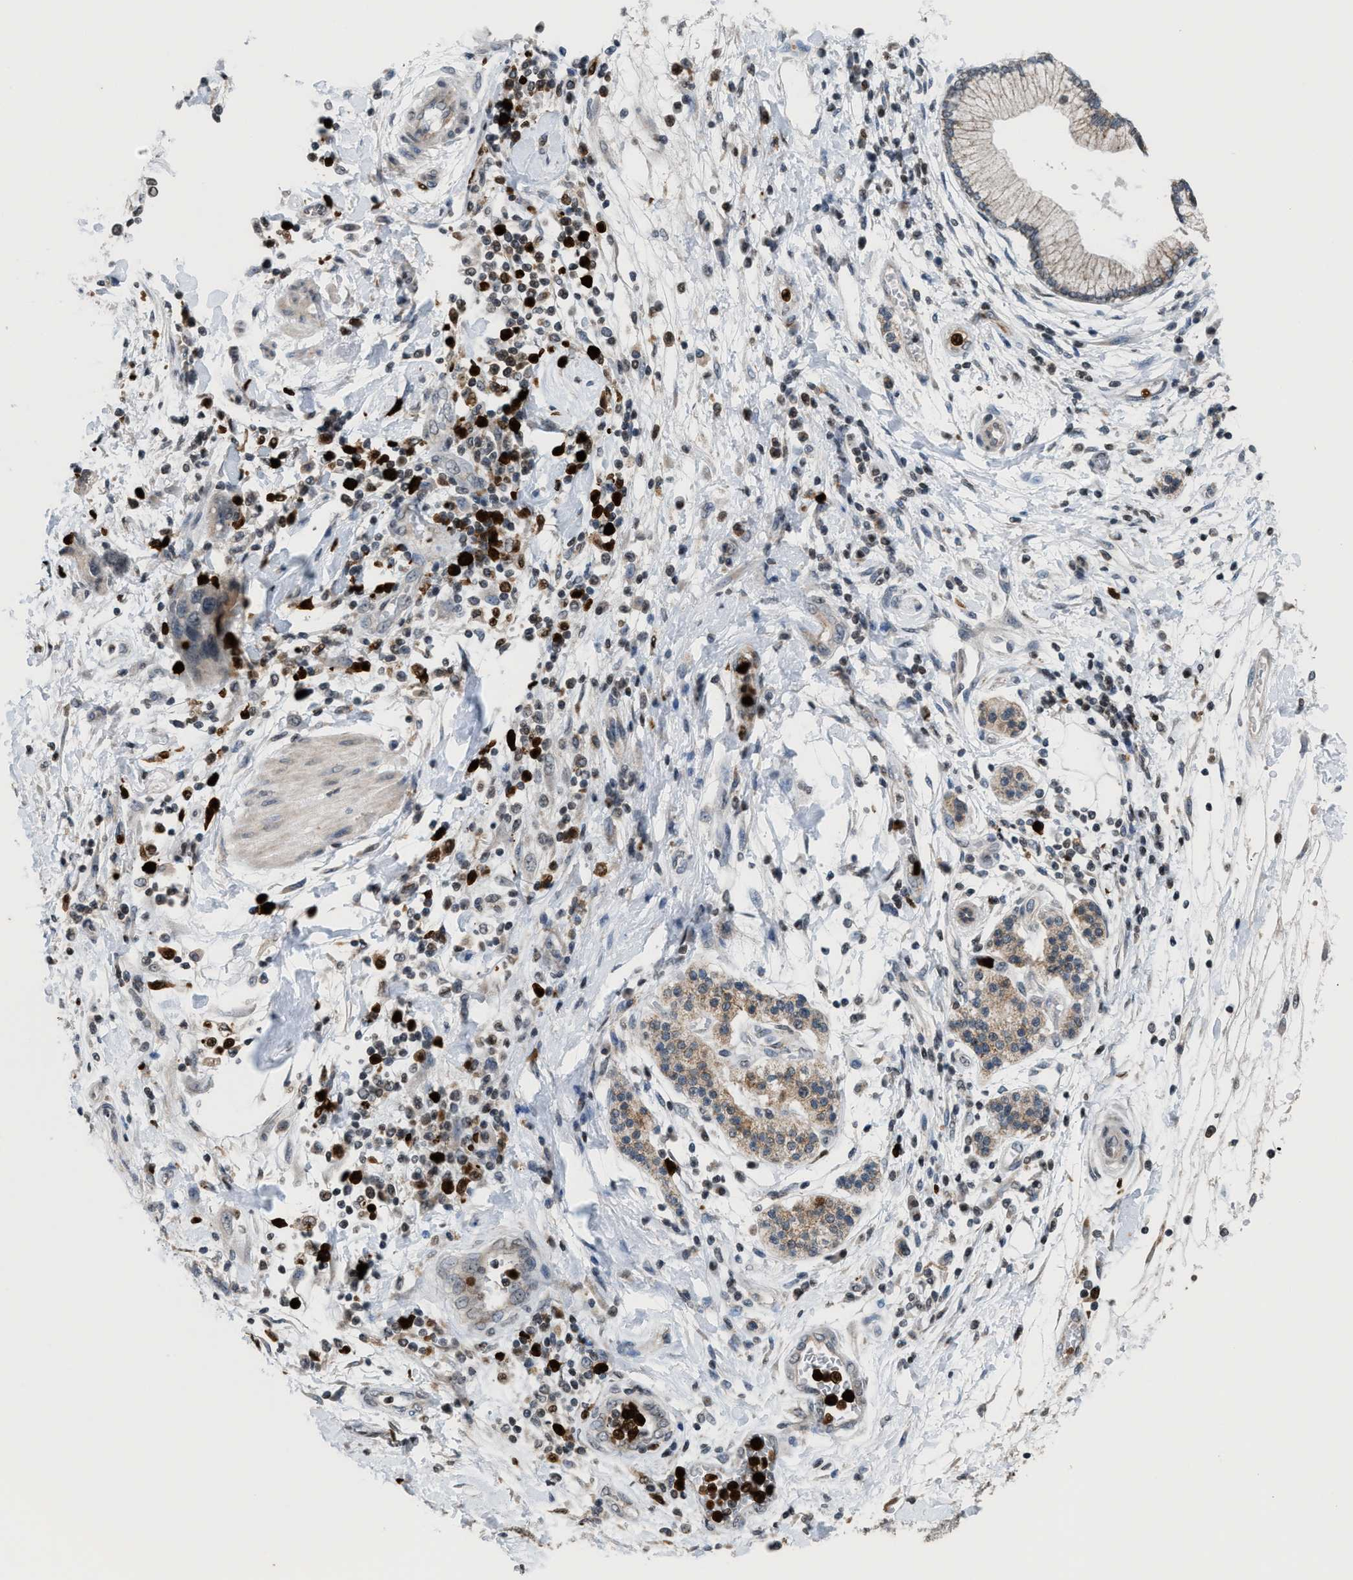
{"staining": {"intensity": "weak", "quantity": "<25%", "location": "nuclear"}, "tissue": "pancreatic cancer", "cell_type": "Tumor cells", "image_type": "cancer", "snomed": [{"axis": "morphology", "description": "Normal tissue, NOS"}, {"axis": "morphology", "description": "Adenocarcinoma, NOS"}, {"axis": "topography", "description": "Pancreas"}], "caption": "There is no significant positivity in tumor cells of adenocarcinoma (pancreatic).", "gene": "PRUNE2", "patient": {"sex": "female", "age": 71}}